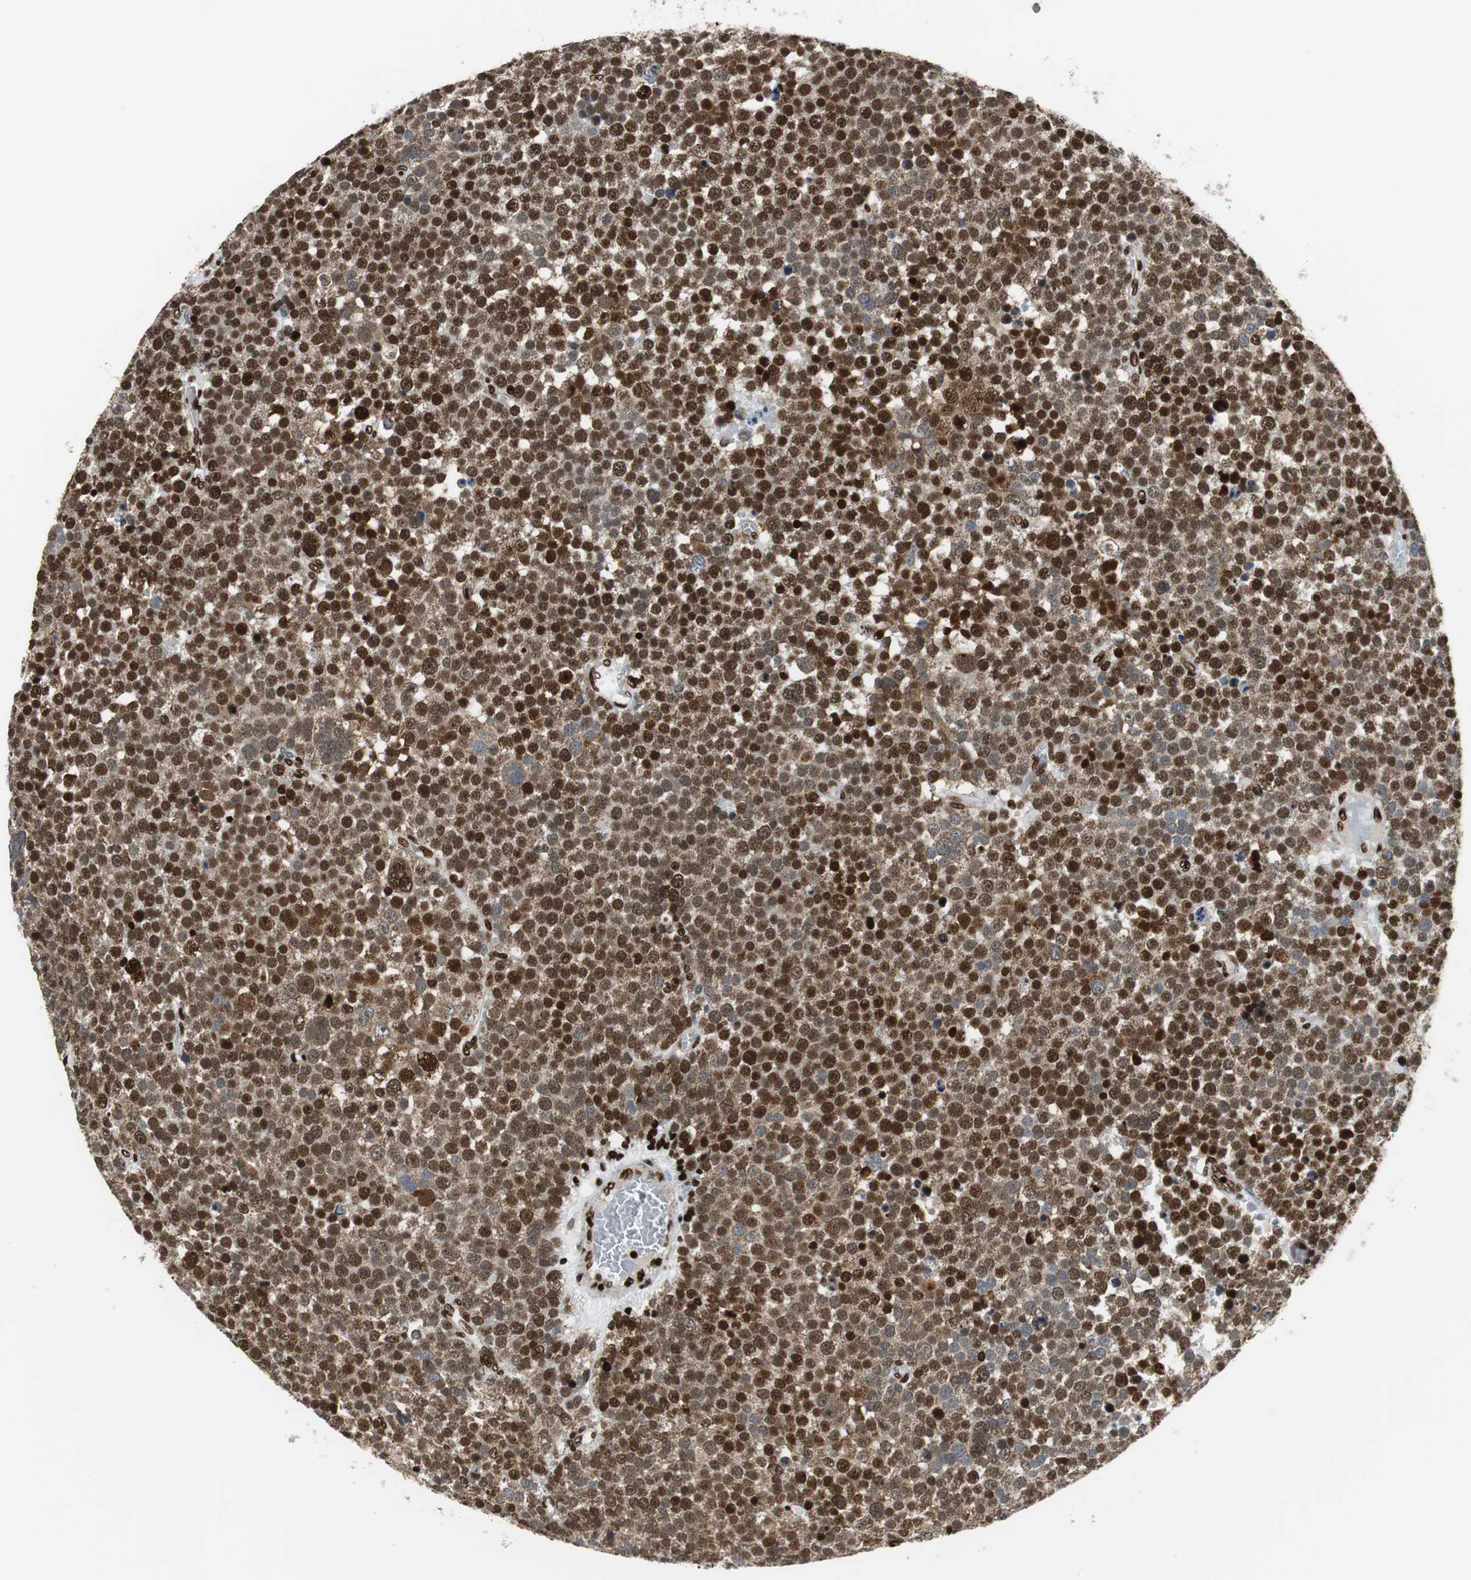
{"staining": {"intensity": "strong", "quantity": ">75%", "location": "nuclear"}, "tissue": "testis cancer", "cell_type": "Tumor cells", "image_type": "cancer", "snomed": [{"axis": "morphology", "description": "Seminoma, NOS"}, {"axis": "topography", "description": "Testis"}], "caption": "This is an image of immunohistochemistry (IHC) staining of testis cancer (seminoma), which shows strong staining in the nuclear of tumor cells.", "gene": "HDAC1", "patient": {"sex": "male", "age": 71}}